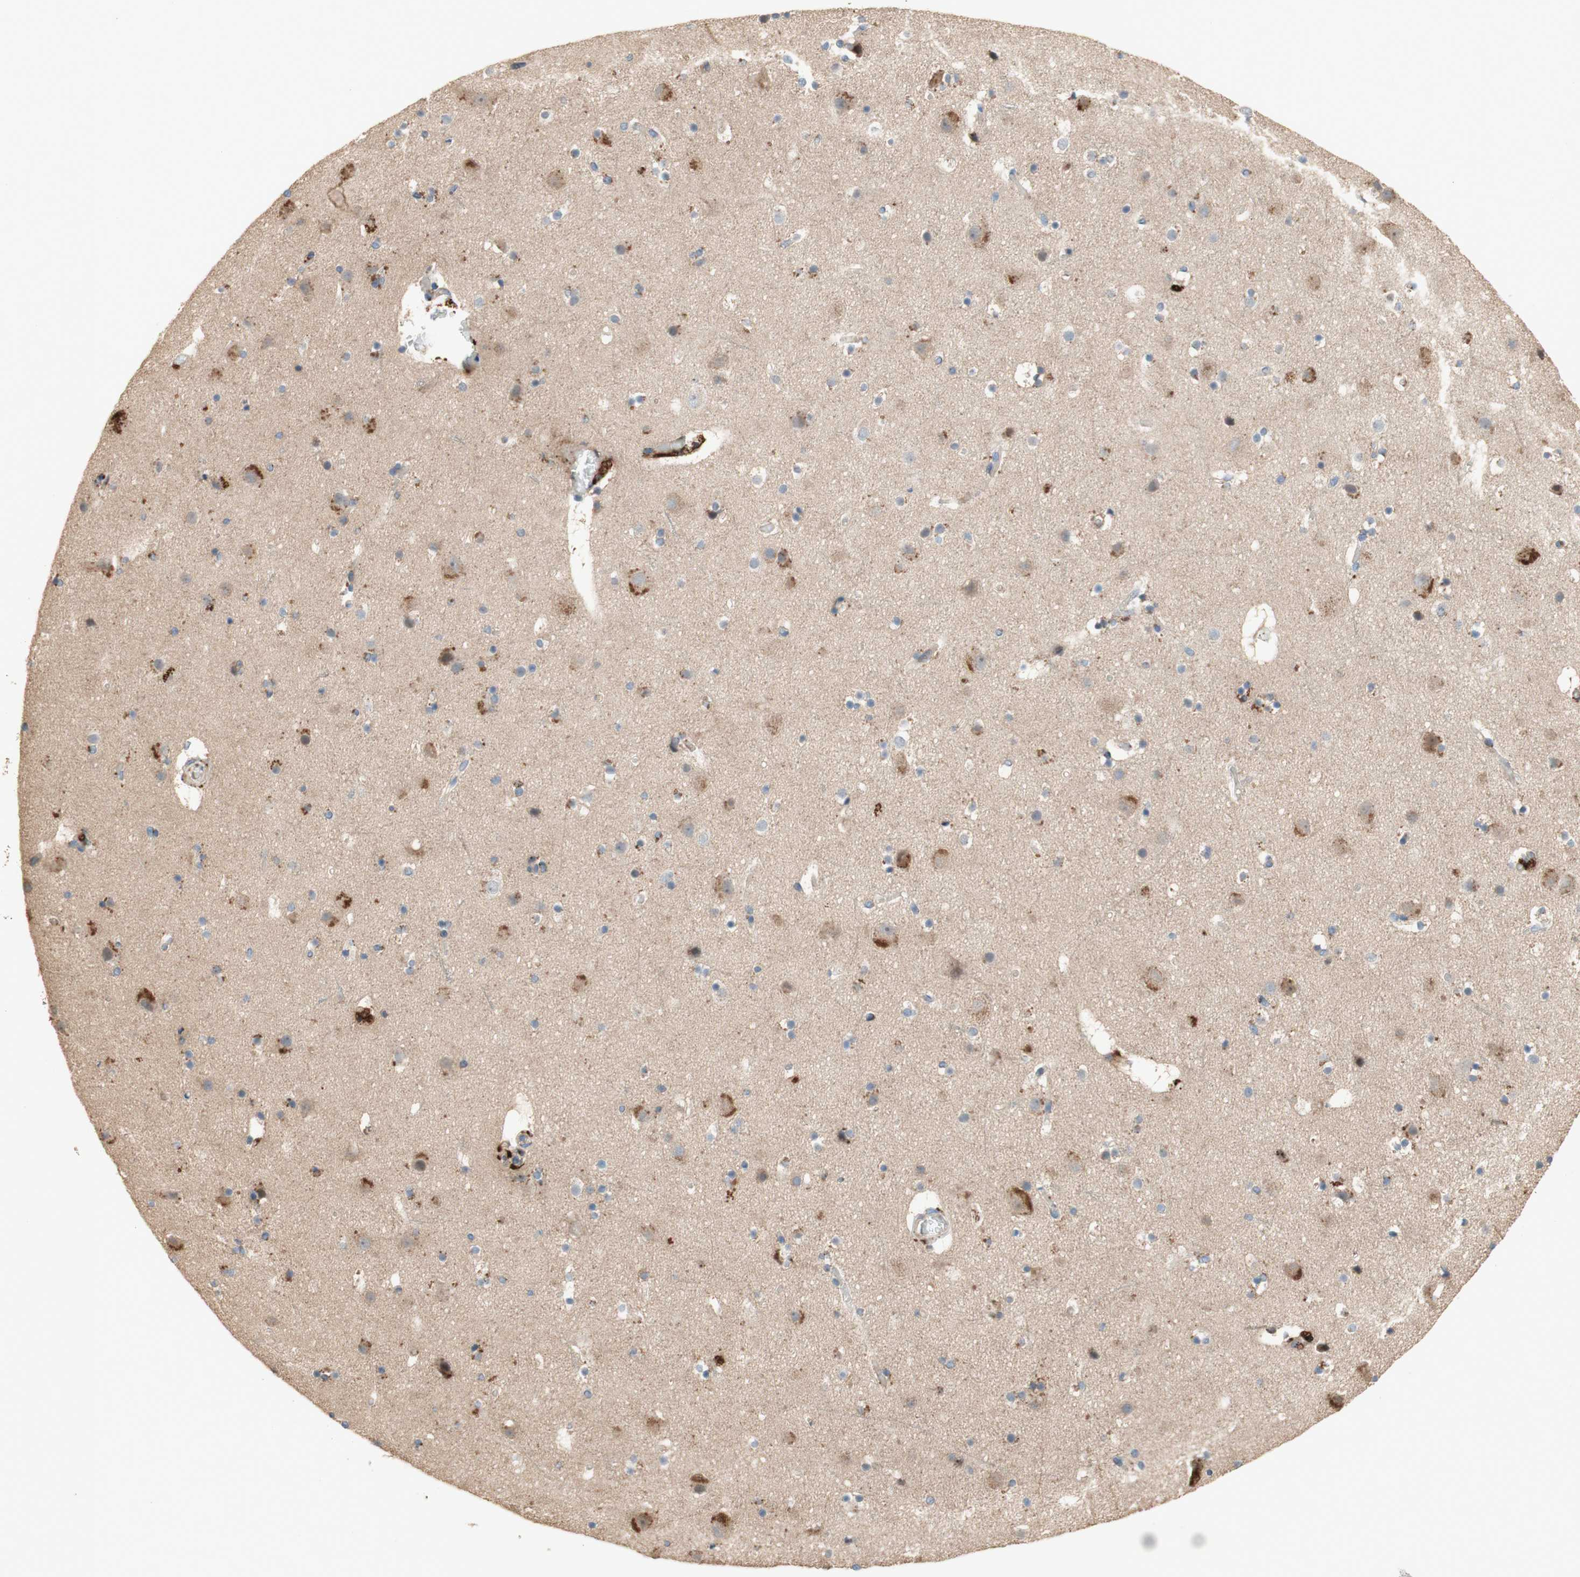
{"staining": {"intensity": "weak", "quantity": ">75%", "location": "cytoplasmic/membranous"}, "tissue": "cerebral cortex", "cell_type": "Endothelial cells", "image_type": "normal", "snomed": [{"axis": "morphology", "description": "Normal tissue, NOS"}, {"axis": "topography", "description": "Cerebral cortex"}], "caption": "IHC (DAB) staining of unremarkable cerebral cortex exhibits weak cytoplasmic/membranous protein expression in about >75% of endothelial cells.", "gene": "PTPN21", "patient": {"sex": "male", "age": 45}}